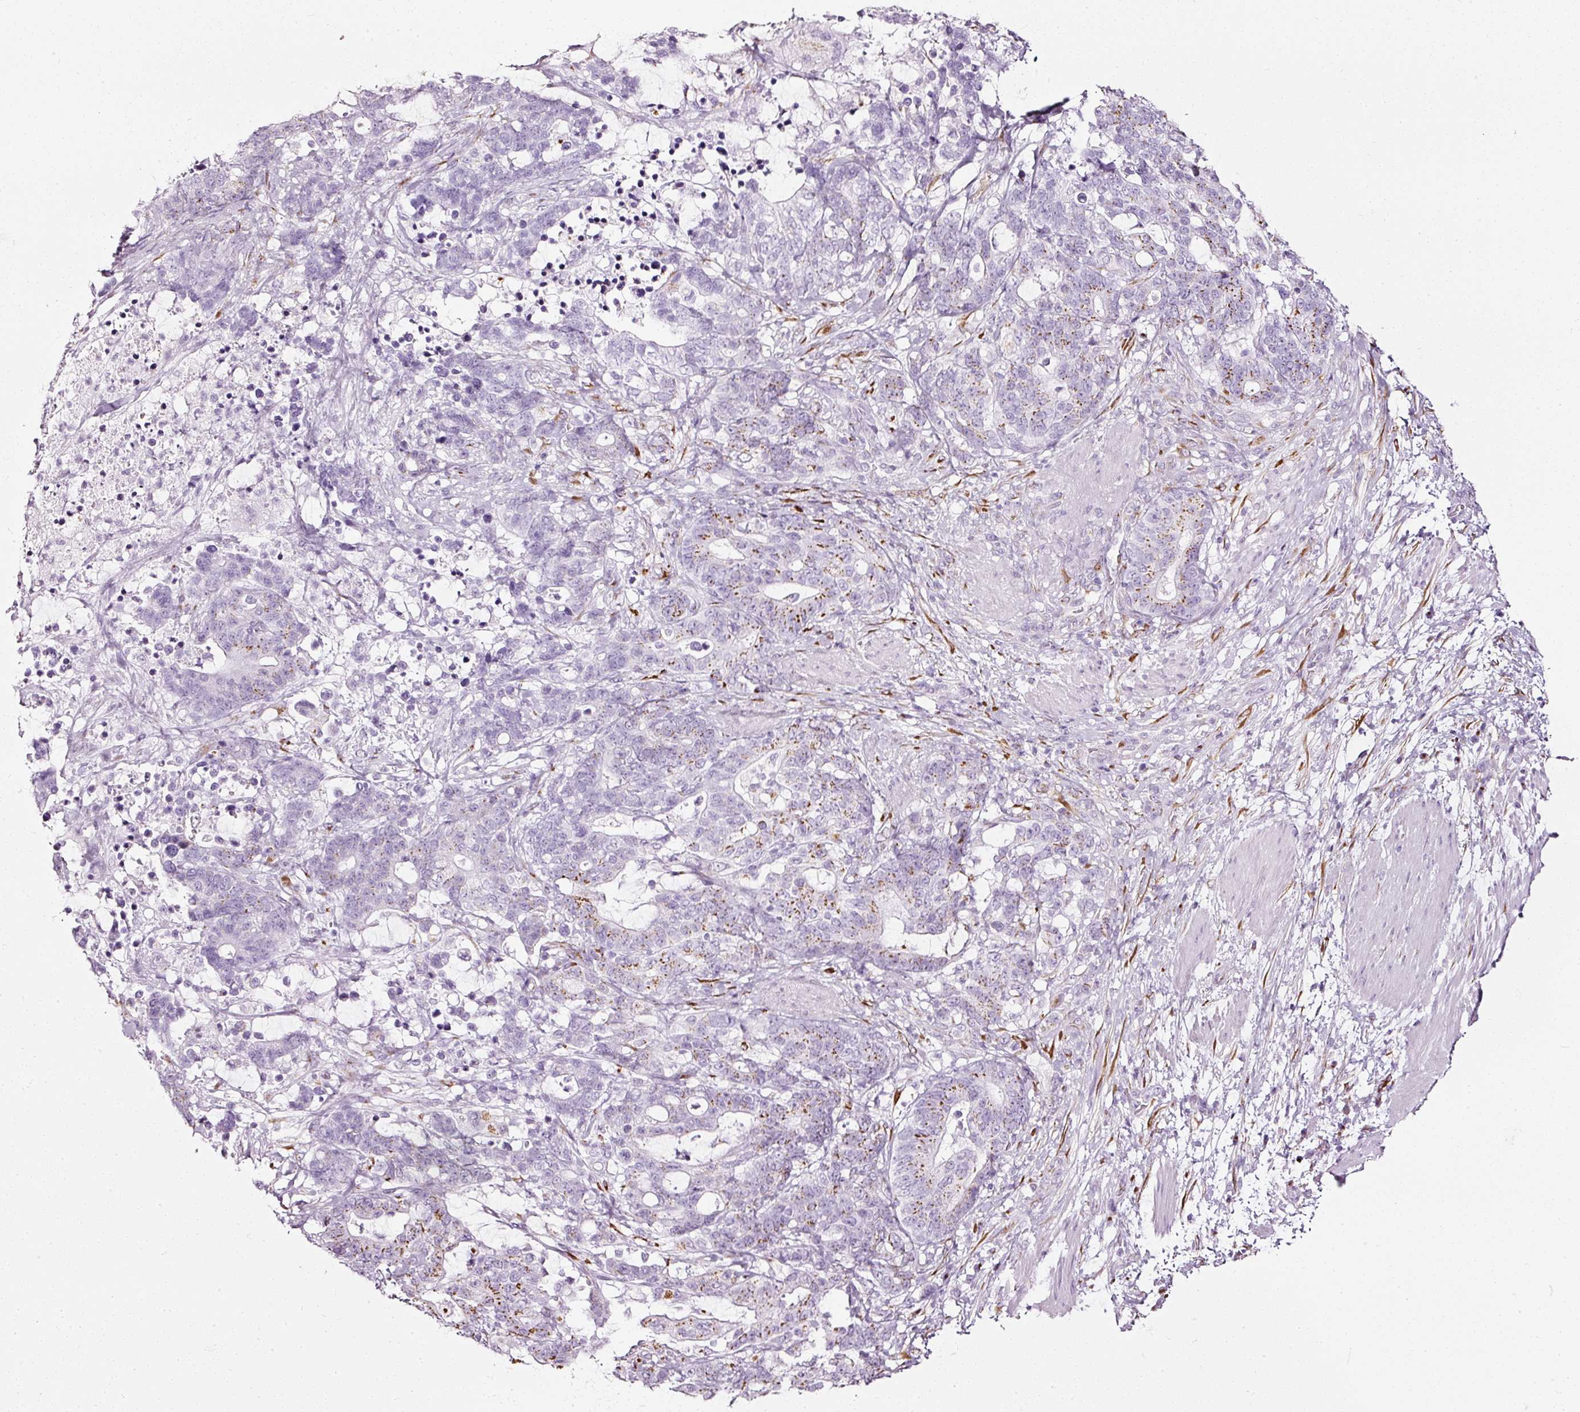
{"staining": {"intensity": "moderate", "quantity": "25%-75%", "location": "cytoplasmic/membranous"}, "tissue": "stomach cancer", "cell_type": "Tumor cells", "image_type": "cancer", "snomed": [{"axis": "morphology", "description": "Normal tissue, NOS"}, {"axis": "morphology", "description": "Adenocarcinoma, NOS"}, {"axis": "topography", "description": "Stomach"}], "caption": "Stomach cancer (adenocarcinoma) tissue shows moderate cytoplasmic/membranous expression in approximately 25%-75% of tumor cells, visualized by immunohistochemistry.", "gene": "SDF4", "patient": {"sex": "female", "age": 64}}